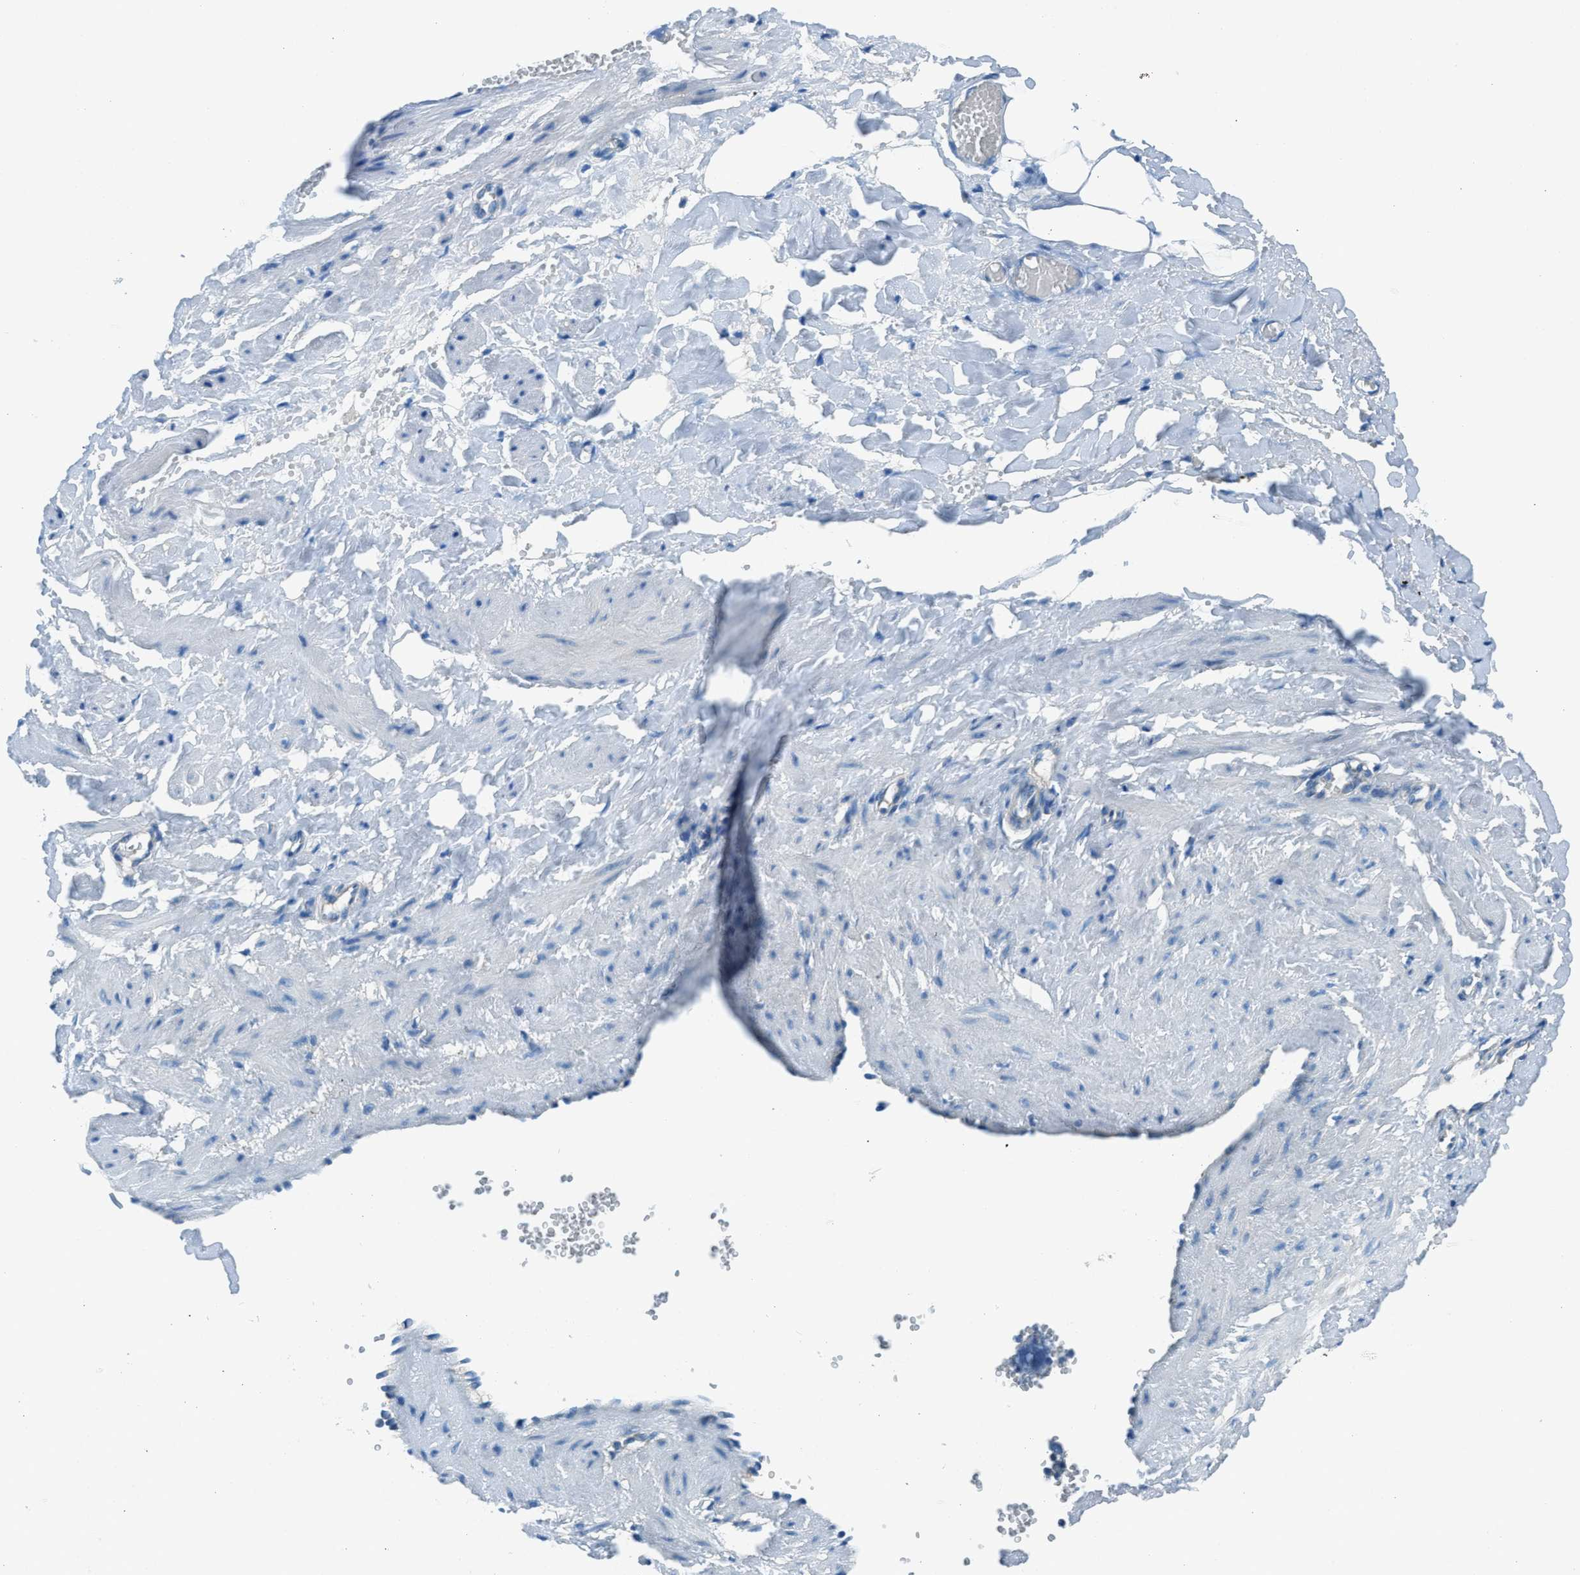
{"staining": {"intensity": "negative", "quantity": "none", "location": "none"}, "tissue": "adipose tissue", "cell_type": "Adipocytes", "image_type": "normal", "snomed": [{"axis": "morphology", "description": "Normal tissue, NOS"}, {"axis": "topography", "description": "Soft tissue"}, {"axis": "topography", "description": "Vascular tissue"}], "caption": "IHC photomicrograph of benign adipose tissue: human adipose tissue stained with DAB demonstrates no significant protein staining in adipocytes.", "gene": "SARS1", "patient": {"sex": "female", "age": 35}}